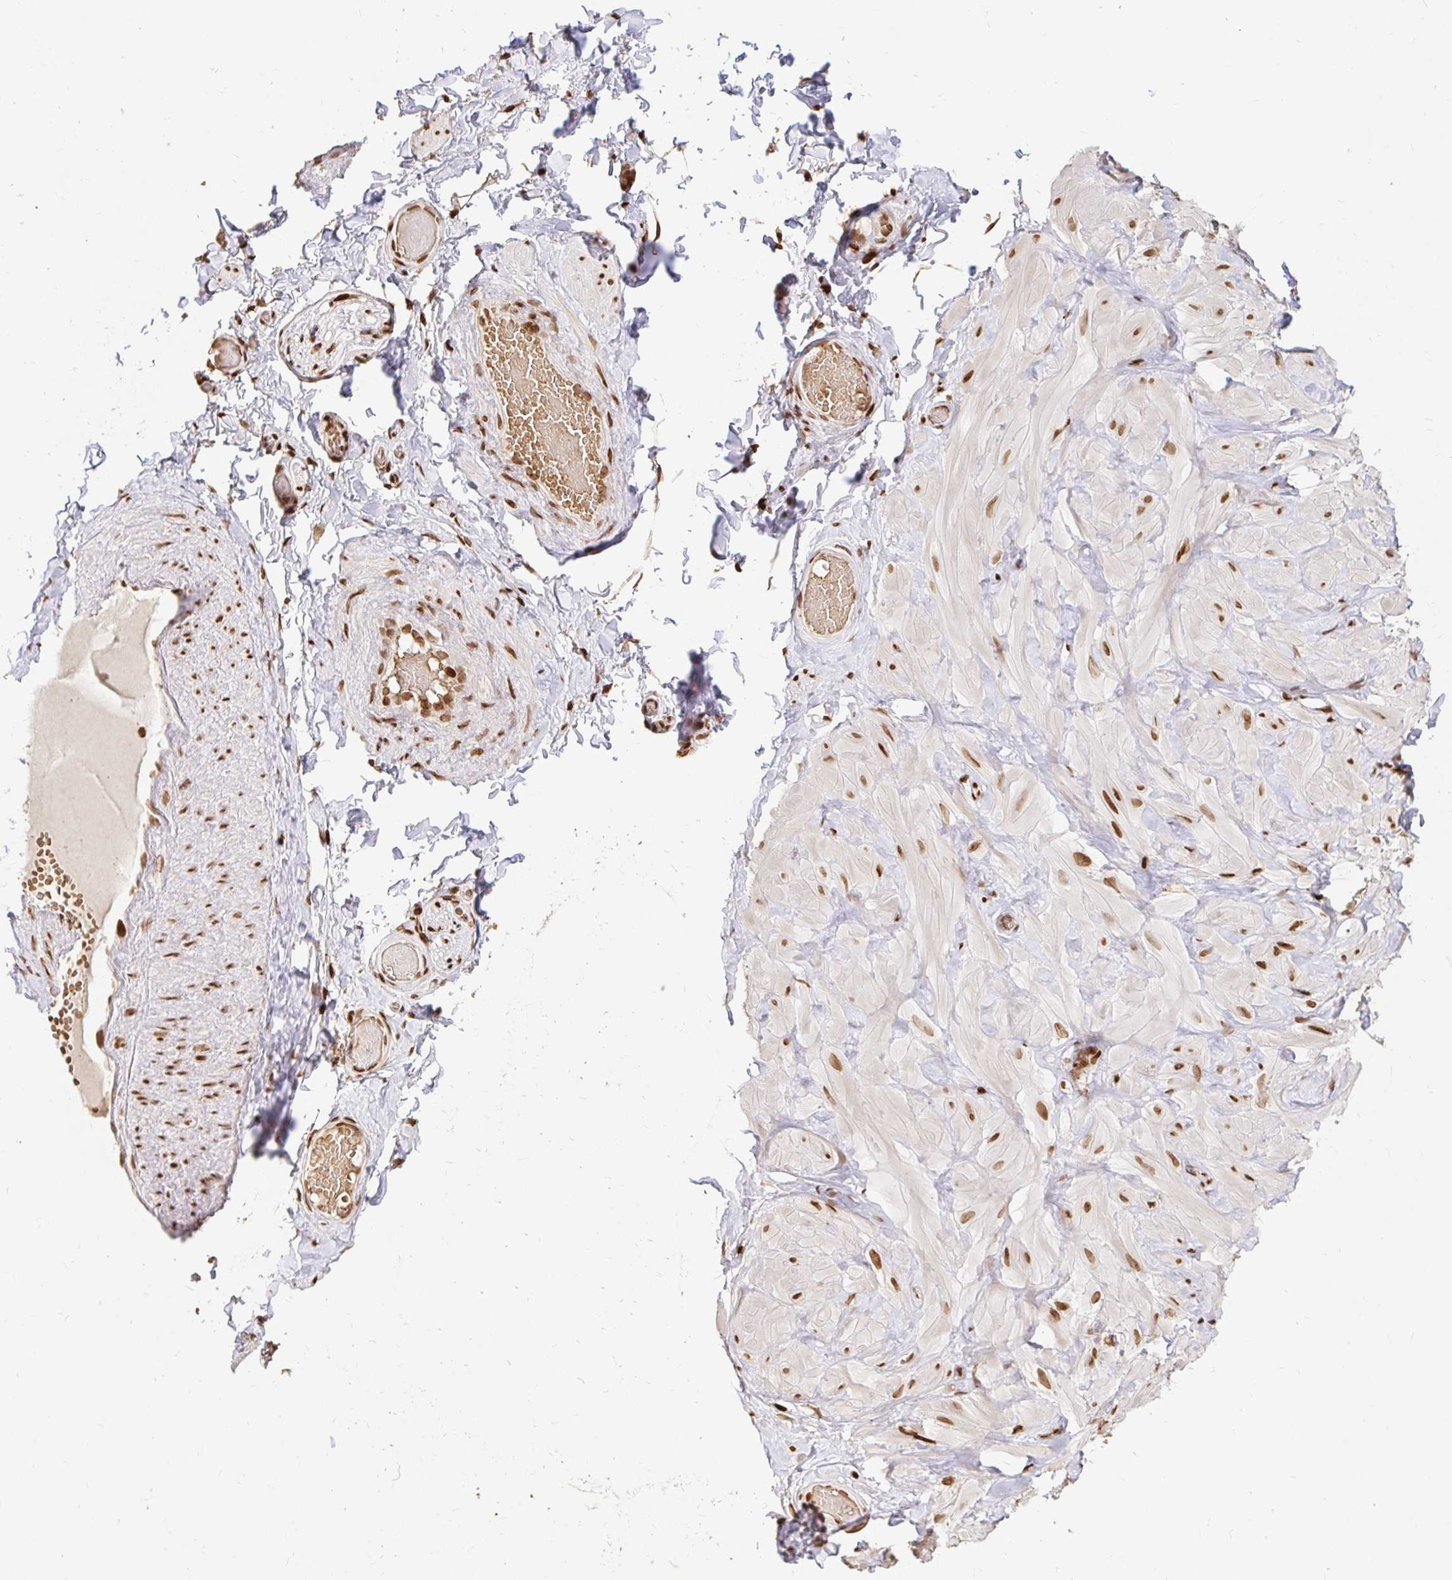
{"staining": {"intensity": "strong", "quantity": ">75%", "location": "nuclear"}, "tissue": "adipose tissue", "cell_type": "Adipocytes", "image_type": "normal", "snomed": [{"axis": "morphology", "description": "Normal tissue, NOS"}, {"axis": "topography", "description": "Soft tissue"}, {"axis": "topography", "description": "Adipose tissue"}, {"axis": "topography", "description": "Vascular tissue"}, {"axis": "topography", "description": "Peripheral nerve tissue"}], "caption": "Adipocytes demonstrate strong nuclear expression in approximately >75% of cells in benign adipose tissue. (DAB IHC with brightfield microscopy, high magnification).", "gene": "H2BC5", "patient": {"sex": "male", "age": 29}}